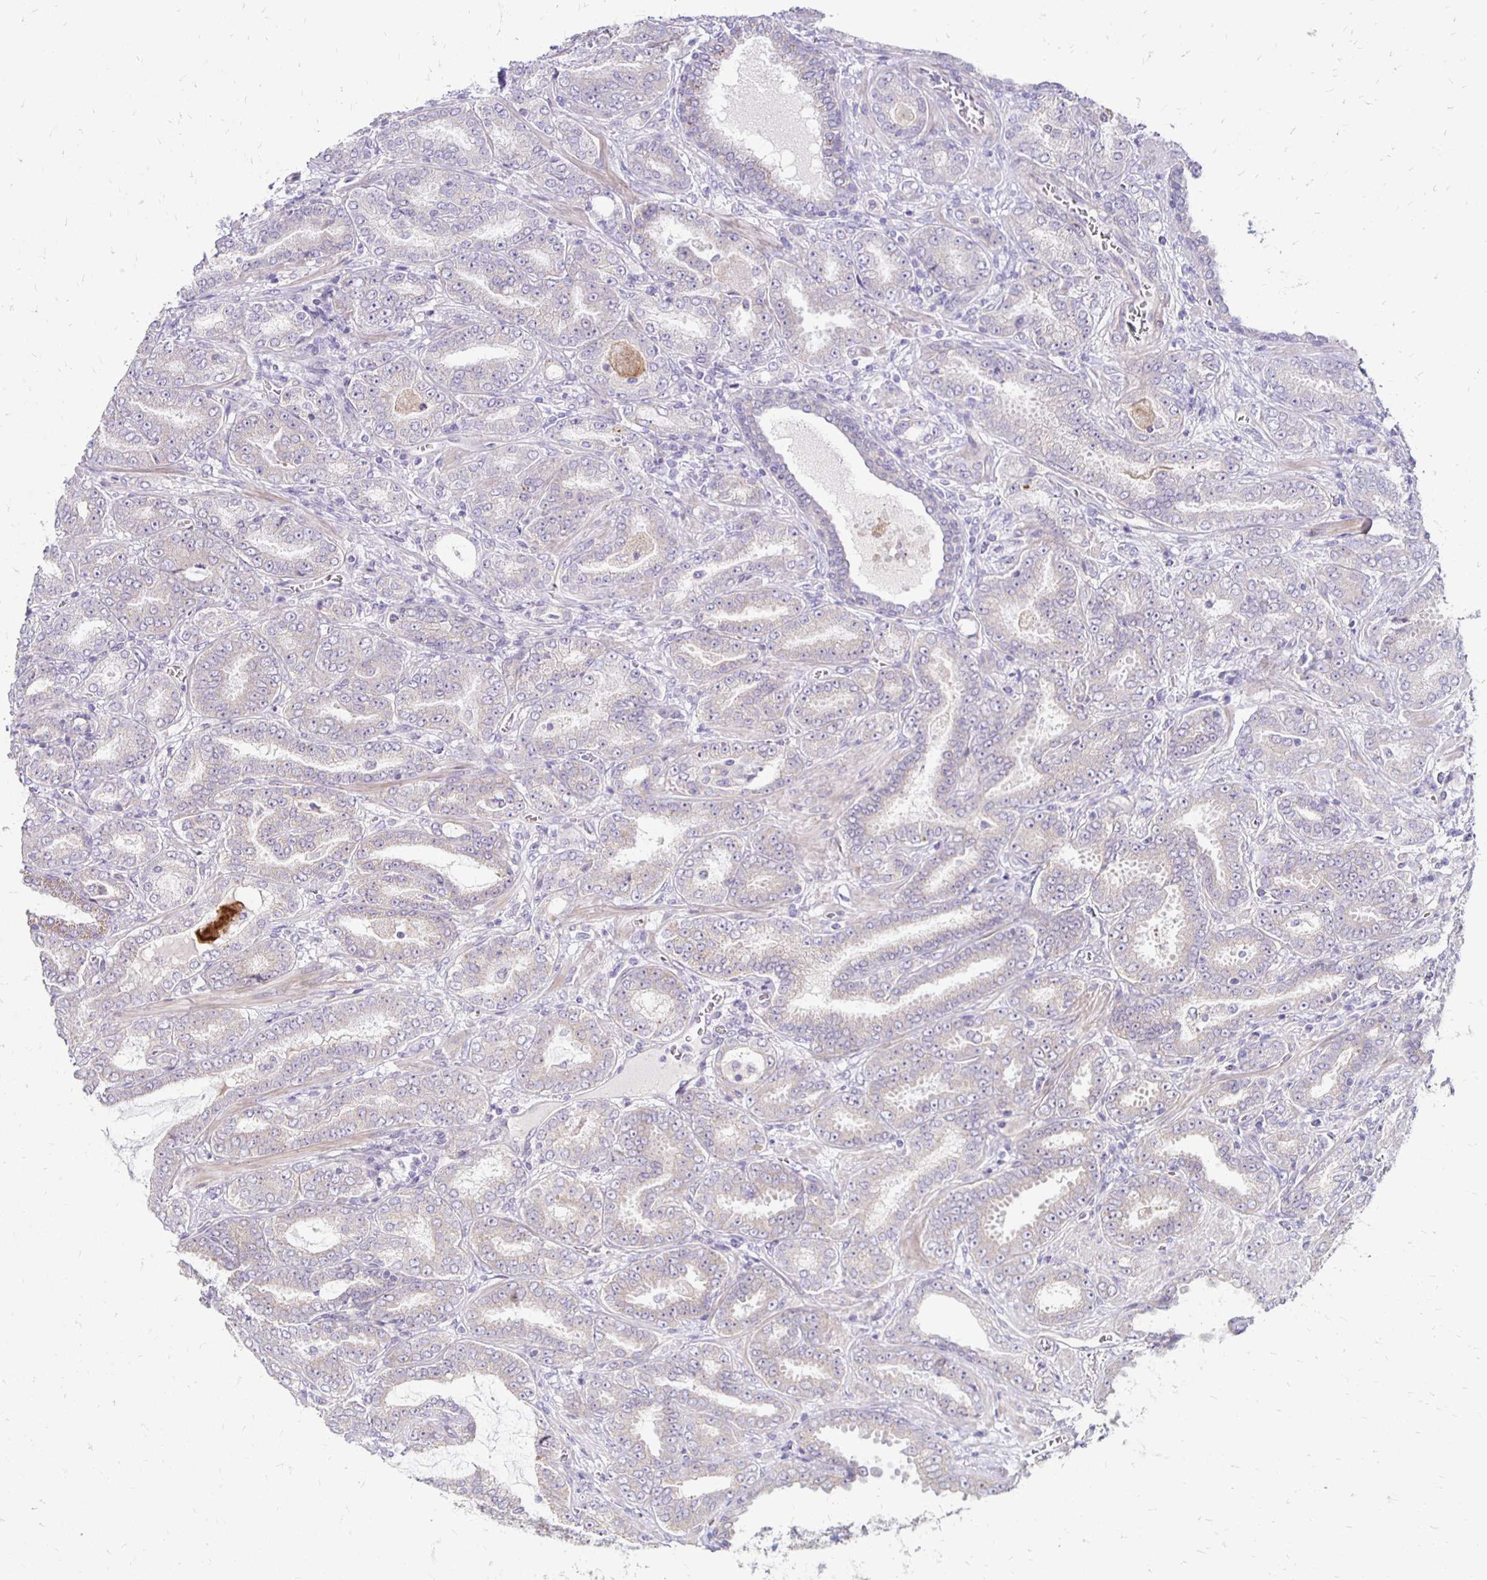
{"staining": {"intensity": "negative", "quantity": "none", "location": "none"}, "tissue": "prostate cancer", "cell_type": "Tumor cells", "image_type": "cancer", "snomed": [{"axis": "morphology", "description": "Adenocarcinoma, High grade"}, {"axis": "topography", "description": "Prostate"}], "caption": "A photomicrograph of prostate cancer stained for a protein displays no brown staining in tumor cells.", "gene": "KATNBL1", "patient": {"sex": "male", "age": 72}}